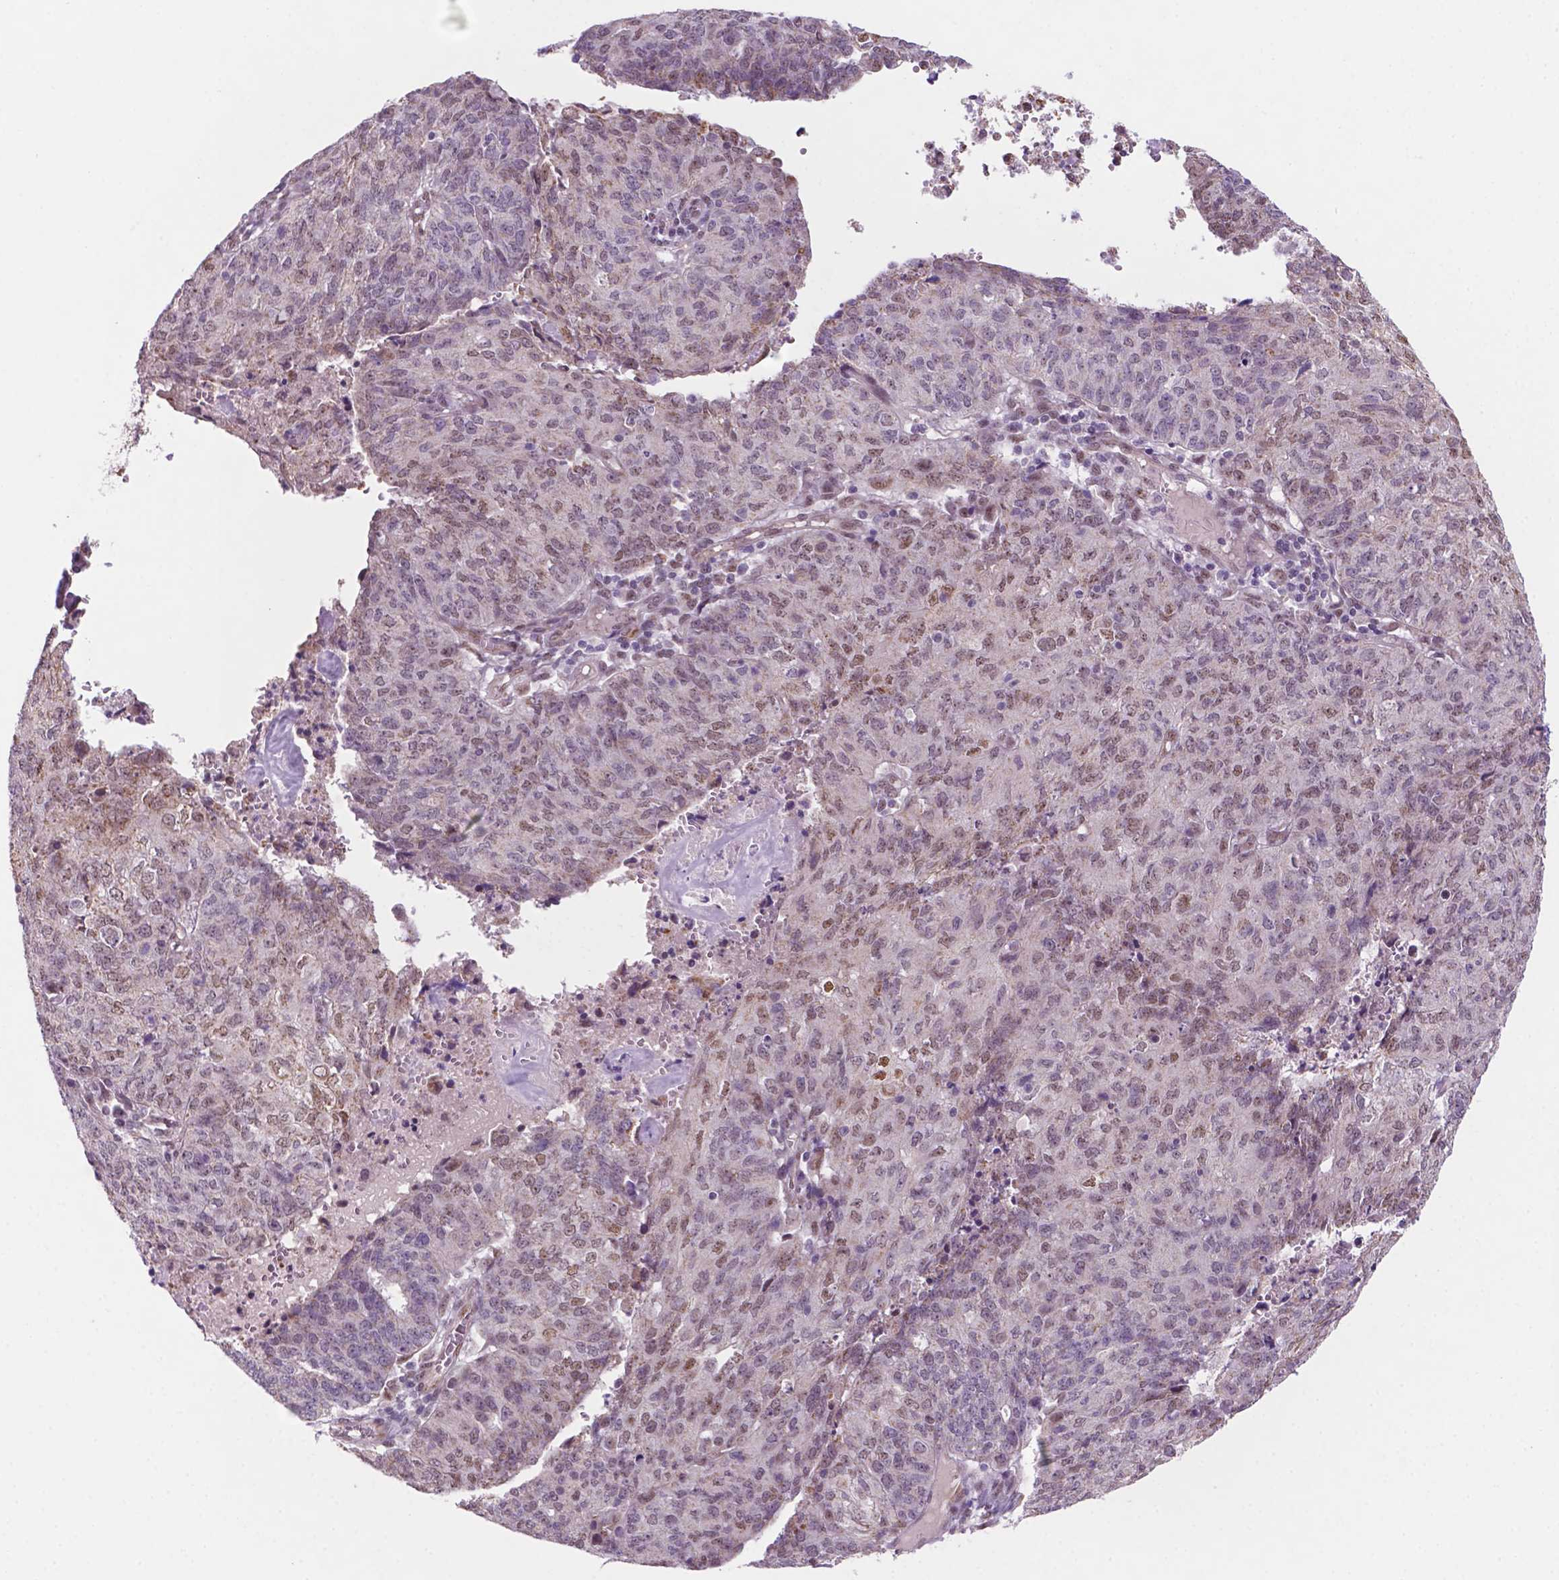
{"staining": {"intensity": "moderate", "quantity": "<25%", "location": "nuclear"}, "tissue": "endometrial cancer", "cell_type": "Tumor cells", "image_type": "cancer", "snomed": [{"axis": "morphology", "description": "Adenocarcinoma, NOS"}, {"axis": "topography", "description": "Endometrium"}], "caption": "Immunohistochemical staining of human endometrial adenocarcinoma reveals low levels of moderate nuclear expression in approximately <25% of tumor cells.", "gene": "C18orf21", "patient": {"sex": "female", "age": 82}}